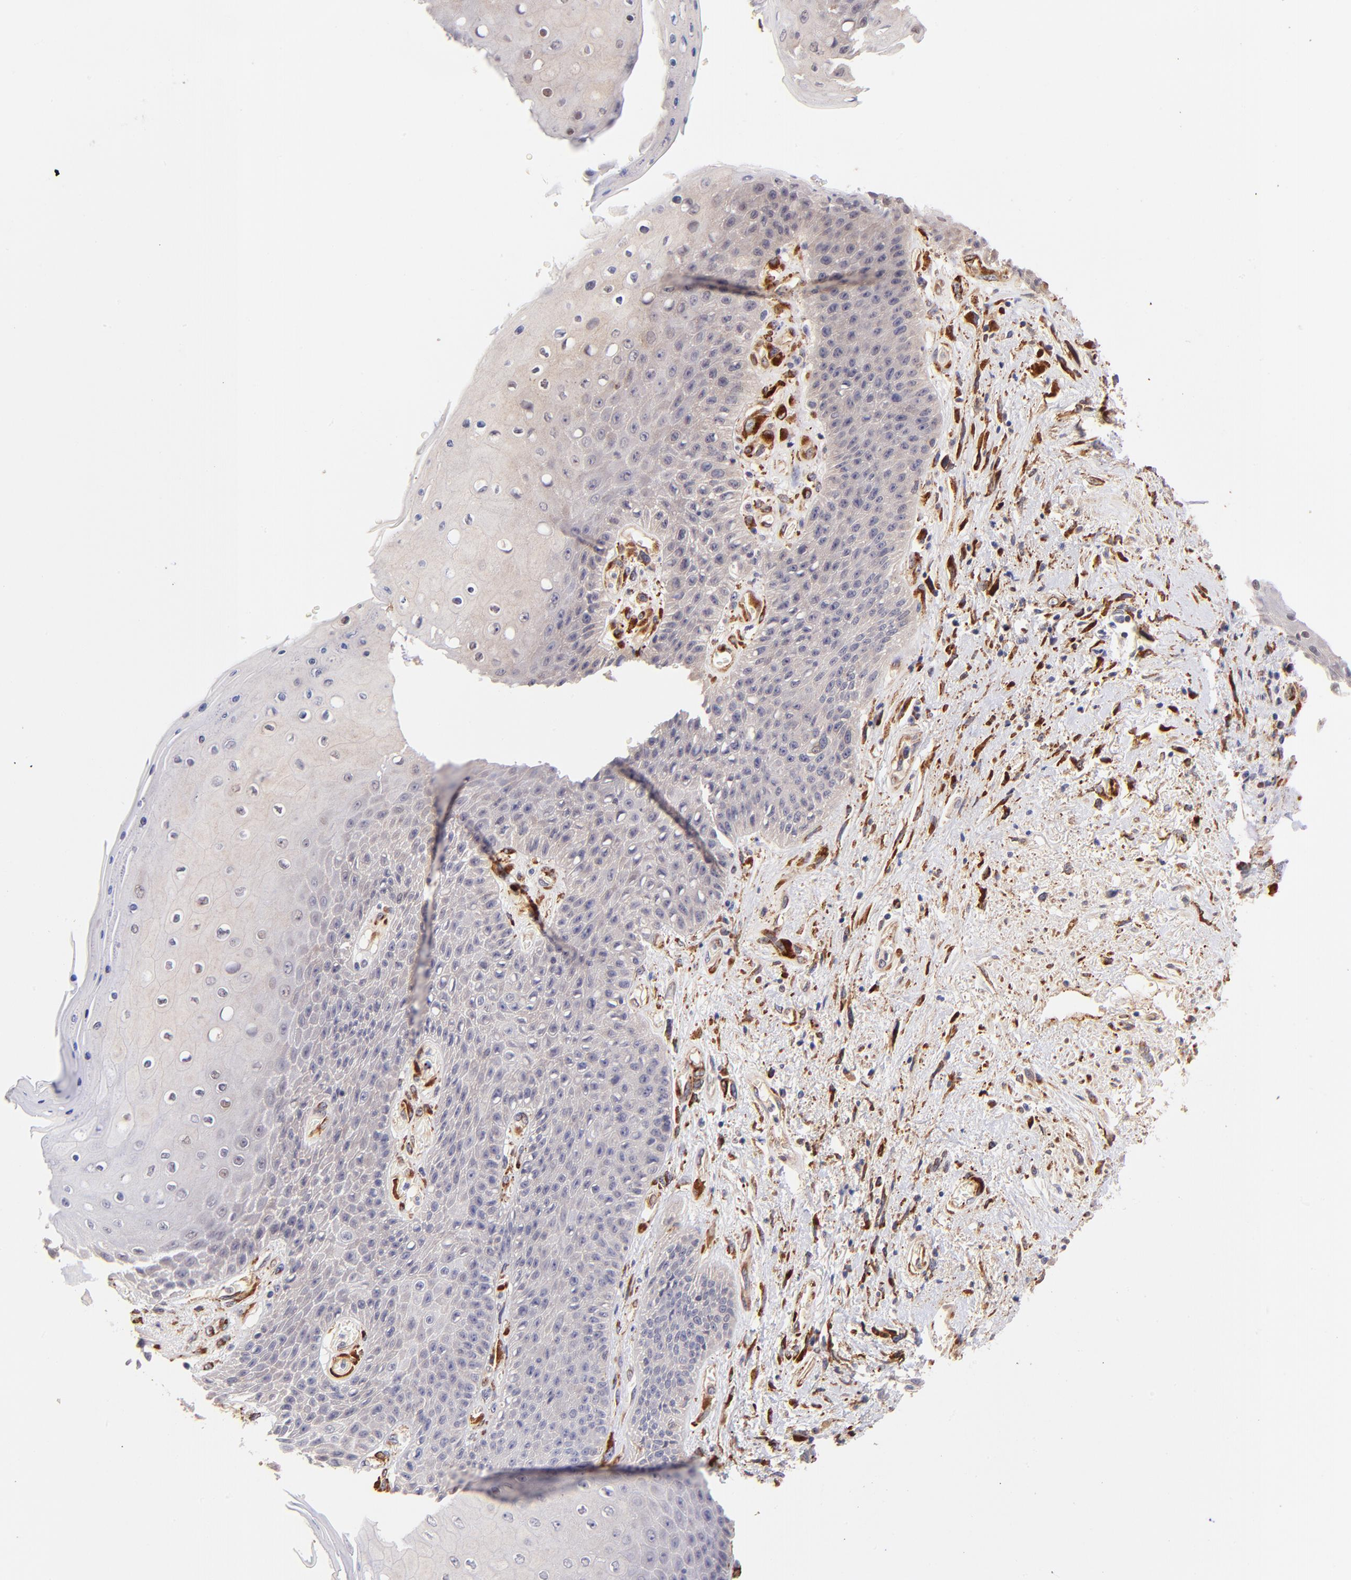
{"staining": {"intensity": "negative", "quantity": "none", "location": "none"}, "tissue": "skin", "cell_type": "Epidermal cells", "image_type": "normal", "snomed": [{"axis": "morphology", "description": "Normal tissue, NOS"}, {"axis": "topography", "description": "Anal"}], "caption": "Micrograph shows no protein positivity in epidermal cells of benign skin.", "gene": "SPARC", "patient": {"sex": "female", "age": 46}}